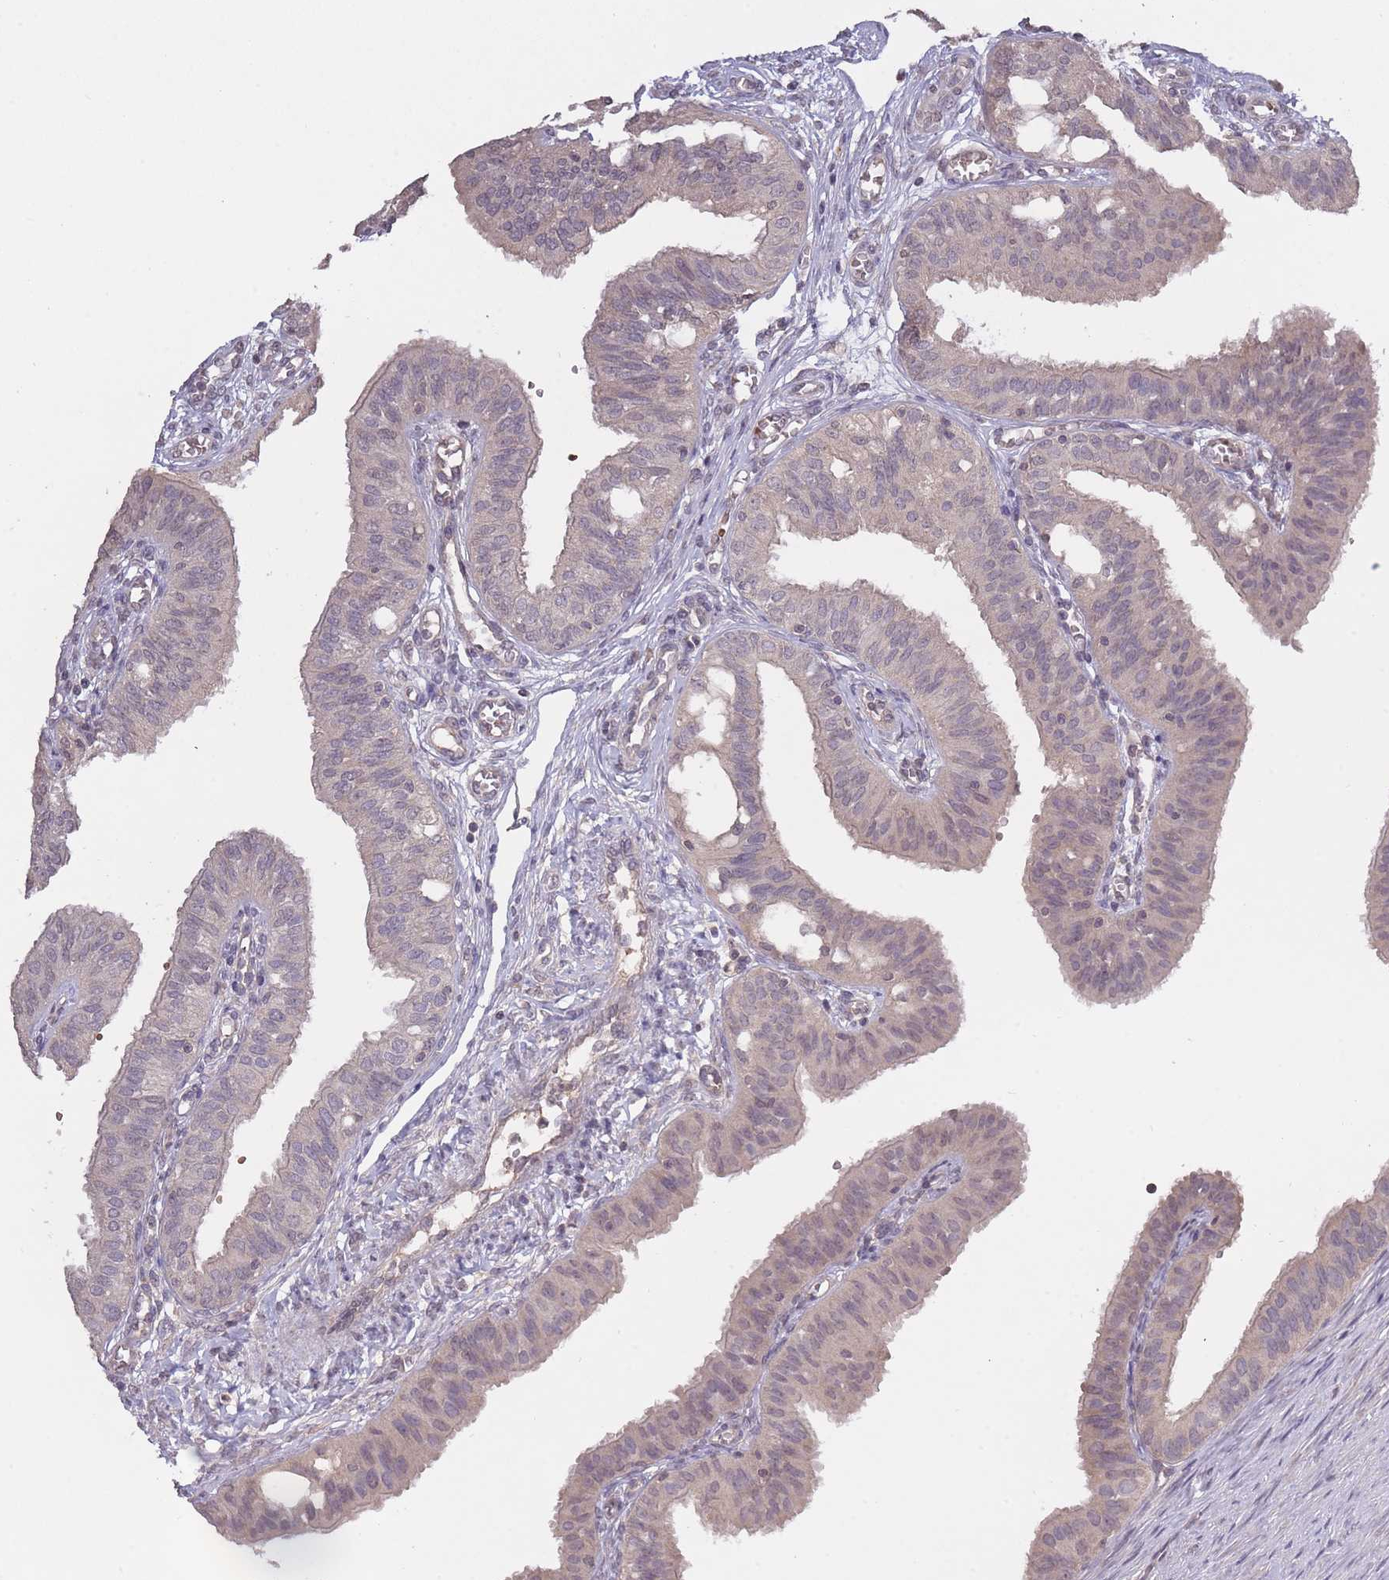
{"staining": {"intensity": "weak", "quantity": "25%-75%", "location": "cytoplasmic/membranous"}, "tissue": "fallopian tube", "cell_type": "Glandular cells", "image_type": "normal", "snomed": [{"axis": "morphology", "description": "Normal tissue, NOS"}, {"axis": "topography", "description": "Fallopian tube"}, {"axis": "topography", "description": "Ovary"}], "caption": "Fallopian tube was stained to show a protein in brown. There is low levels of weak cytoplasmic/membranous staining in about 25%-75% of glandular cells.", "gene": "ADCYAP1R1", "patient": {"sex": "female", "age": 42}}